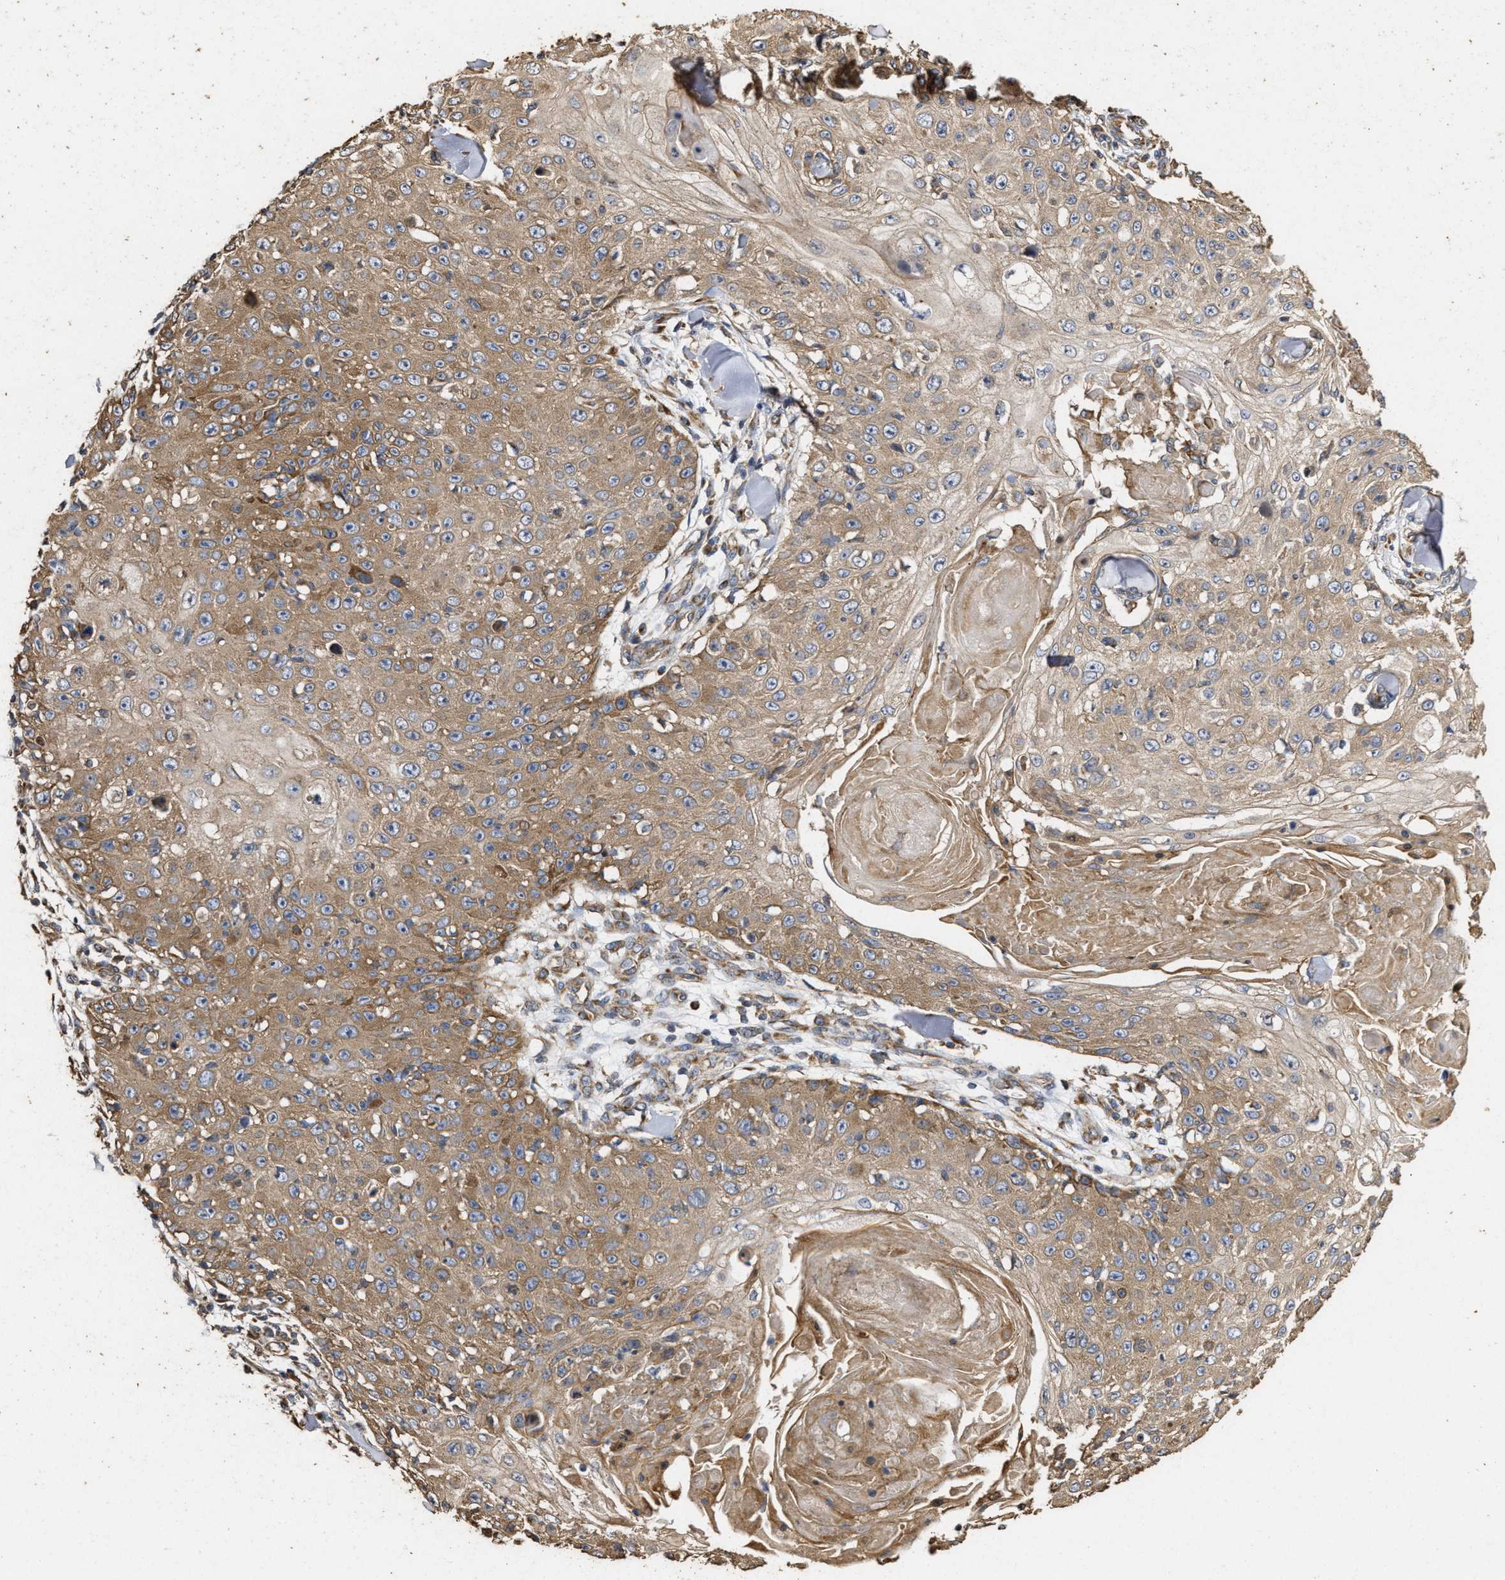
{"staining": {"intensity": "moderate", "quantity": ">75%", "location": "cytoplasmic/membranous"}, "tissue": "skin cancer", "cell_type": "Tumor cells", "image_type": "cancer", "snomed": [{"axis": "morphology", "description": "Squamous cell carcinoma, NOS"}, {"axis": "topography", "description": "Skin"}], "caption": "Moderate cytoplasmic/membranous protein staining is seen in about >75% of tumor cells in squamous cell carcinoma (skin).", "gene": "NAV1", "patient": {"sex": "male", "age": 86}}